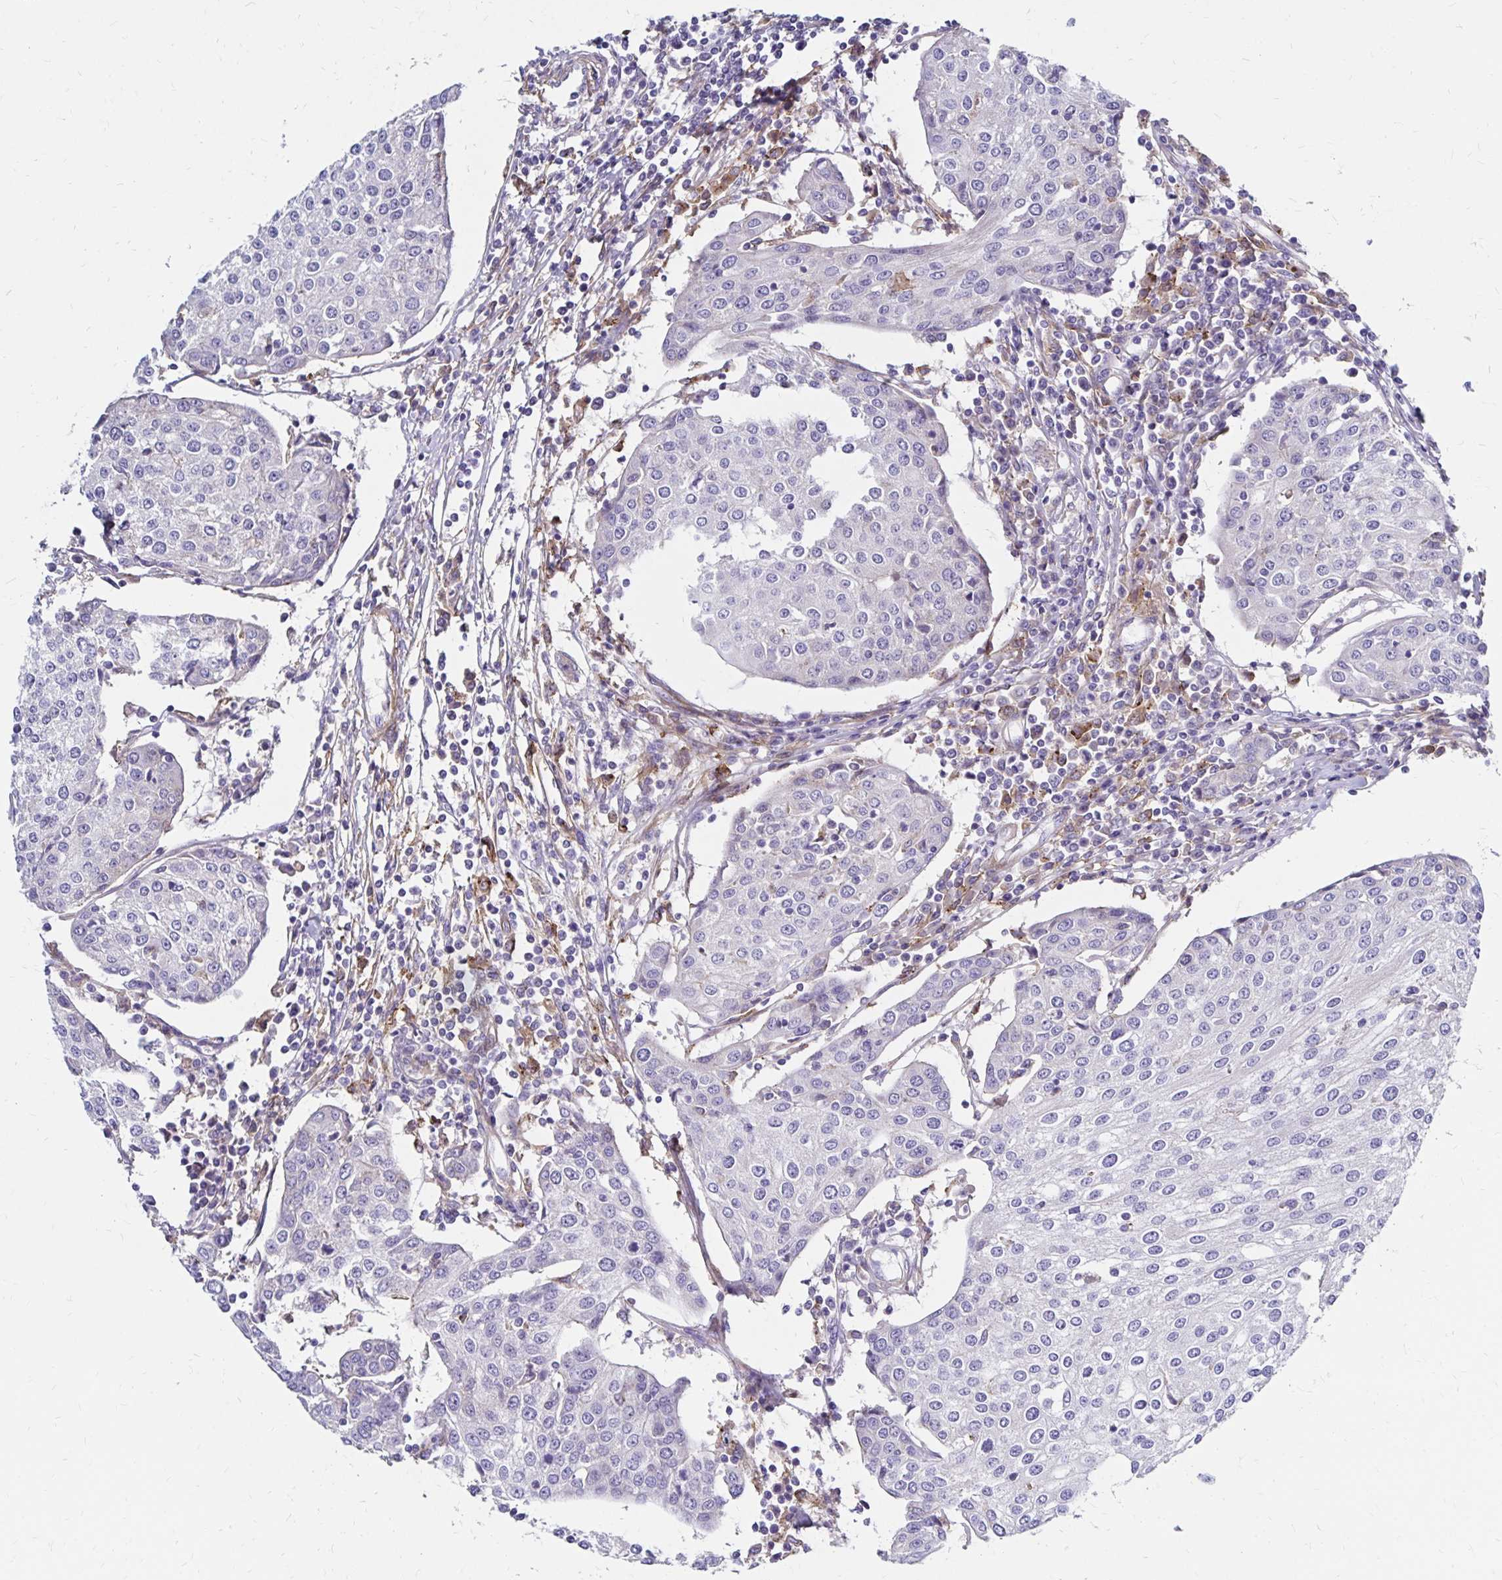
{"staining": {"intensity": "negative", "quantity": "none", "location": "none"}, "tissue": "urothelial cancer", "cell_type": "Tumor cells", "image_type": "cancer", "snomed": [{"axis": "morphology", "description": "Urothelial carcinoma, High grade"}, {"axis": "topography", "description": "Urinary bladder"}], "caption": "Immunohistochemistry (IHC) of urothelial cancer shows no staining in tumor cells.", "gene": "TNS3", "patient": {"sex": "female", "age": 85}}